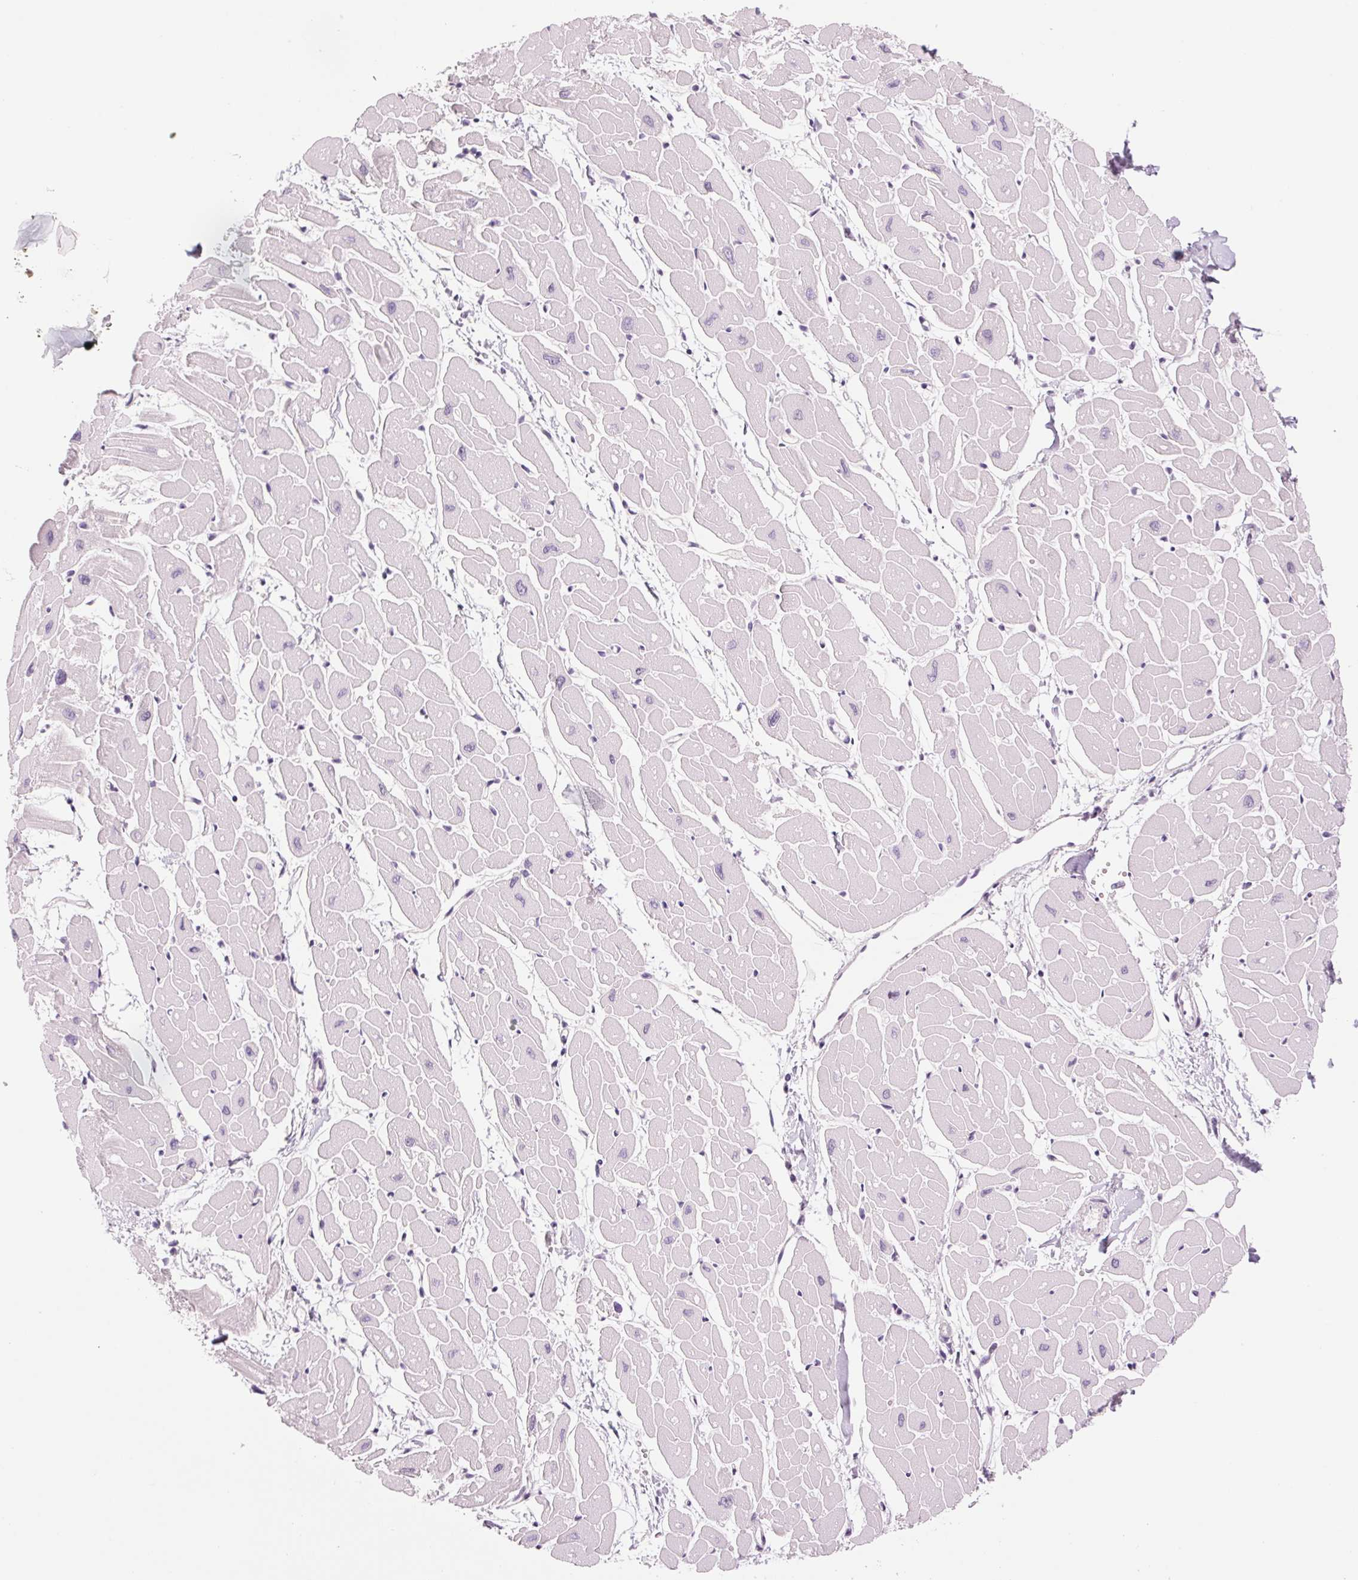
{"staining": {"intensity": "negative", "quantity": "none", "location": "none"}, "tissue": "heart muscle", "cell_type": "Cardiomyocytes", "image_type": "normal", "snomed": [{"axis": "morphology", "description": "Normal tissue, NOS"}, {"axis": "topography", "description": "Heart"}], "caption": "Heart muscle was stained to show a protein in brown. There is no significant expression in cardiomyocytes. Nuclei are stained in blue.", "gene": "MPO", "patient": {"sex": "male", "age": 57}}